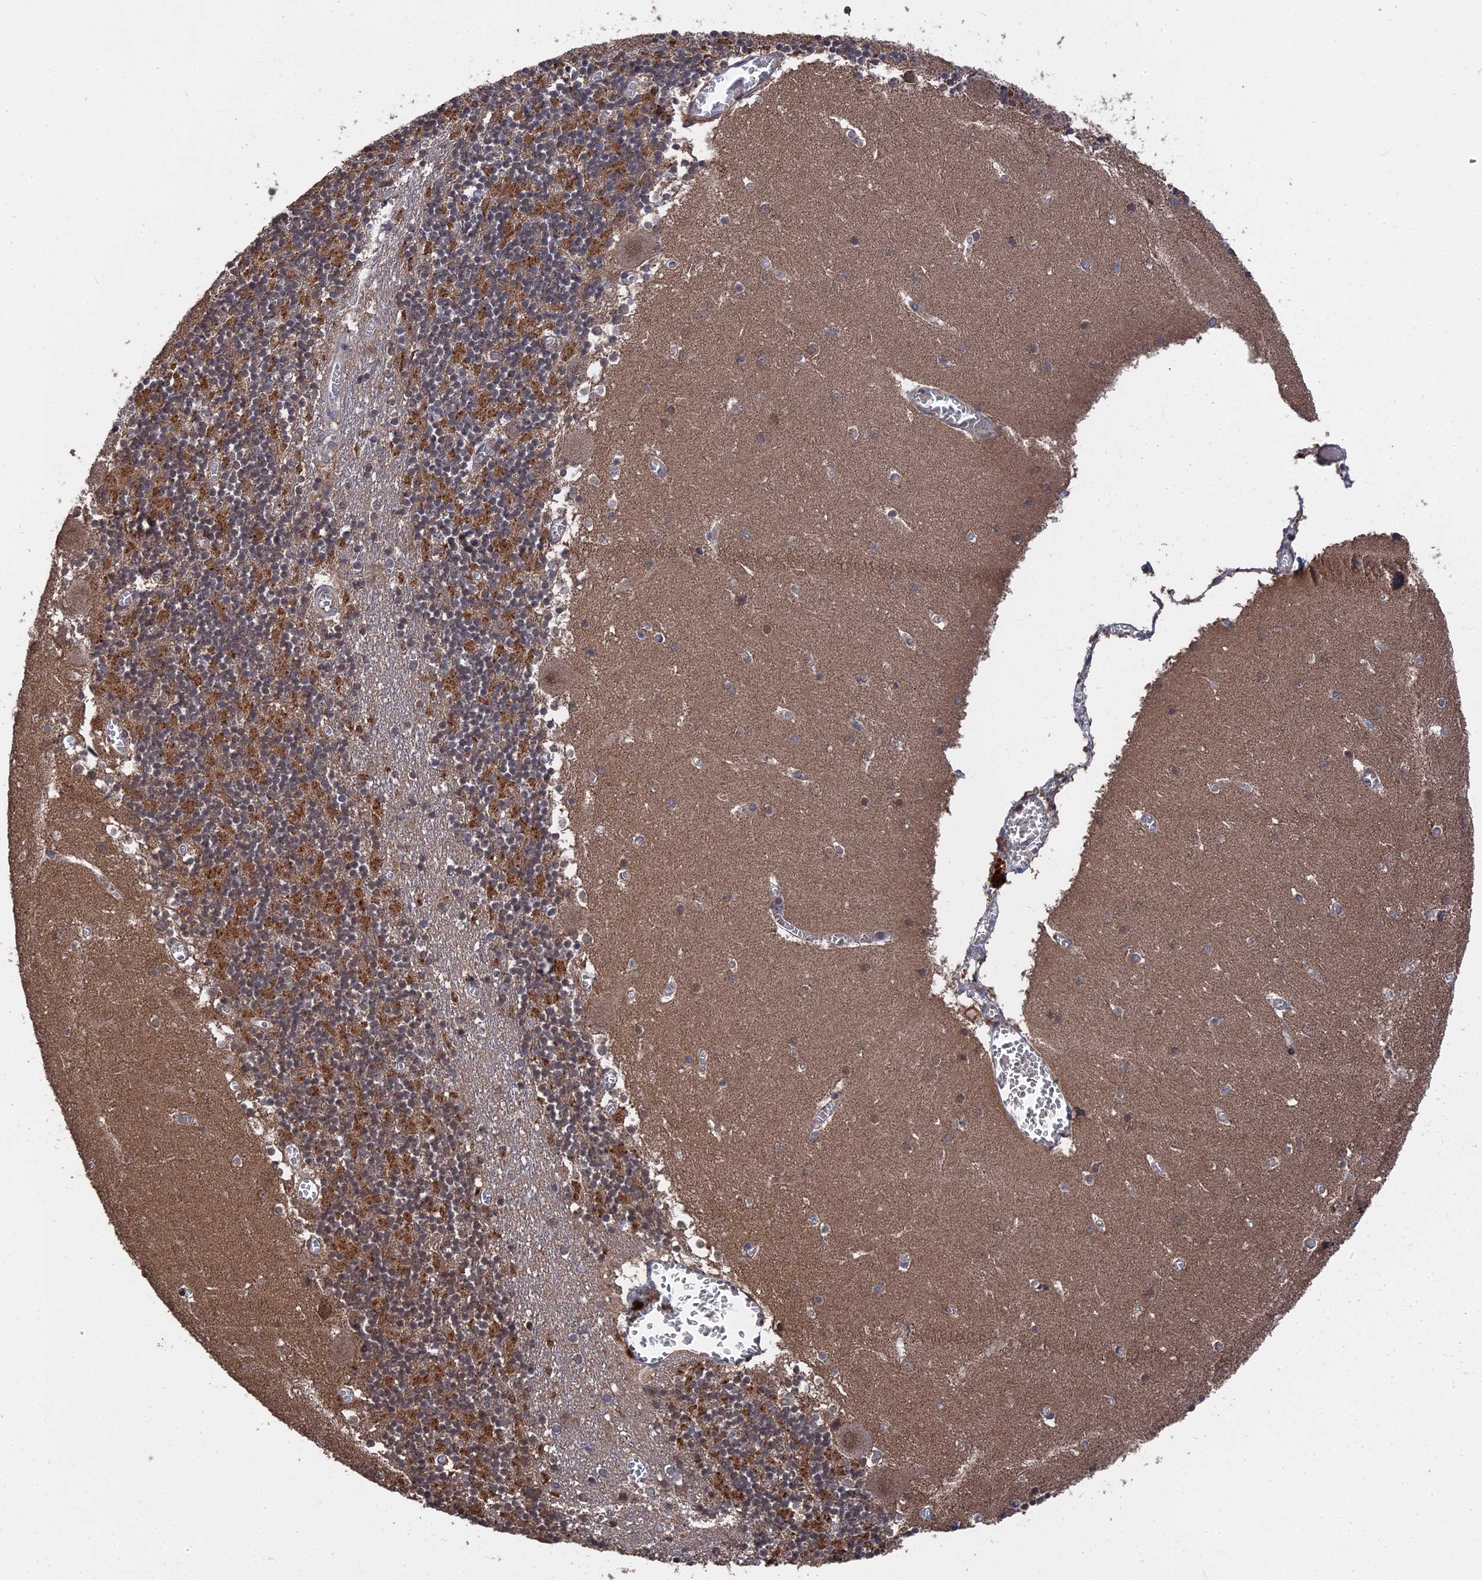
{"staining": {"intensity": "moderate", "quantity": ">75%", "location": "cytoplasmic/membranous"}, "tissue": "cerebellum", "cell_type": "Cells in granular layer", "image_type": "normal", "snomed": [{"axis": "morphology", "description": "Normal tissue, NOS"}, {"axis": "topography", "description": "Cerebellum"}], "caption": "Immunohistochemistry (IHC) (DAB (3,3'-diaminobenzidine)) staining of benign human cerebellum shows moderate cytoplasmic/membranous protein staining in about >75% of cells in granular layer. The protein of interest is shown in brown color, while the nuclei are stained blue.", "gene": "CEACAM21", "patient": {"sex": "female", "age": 28}}